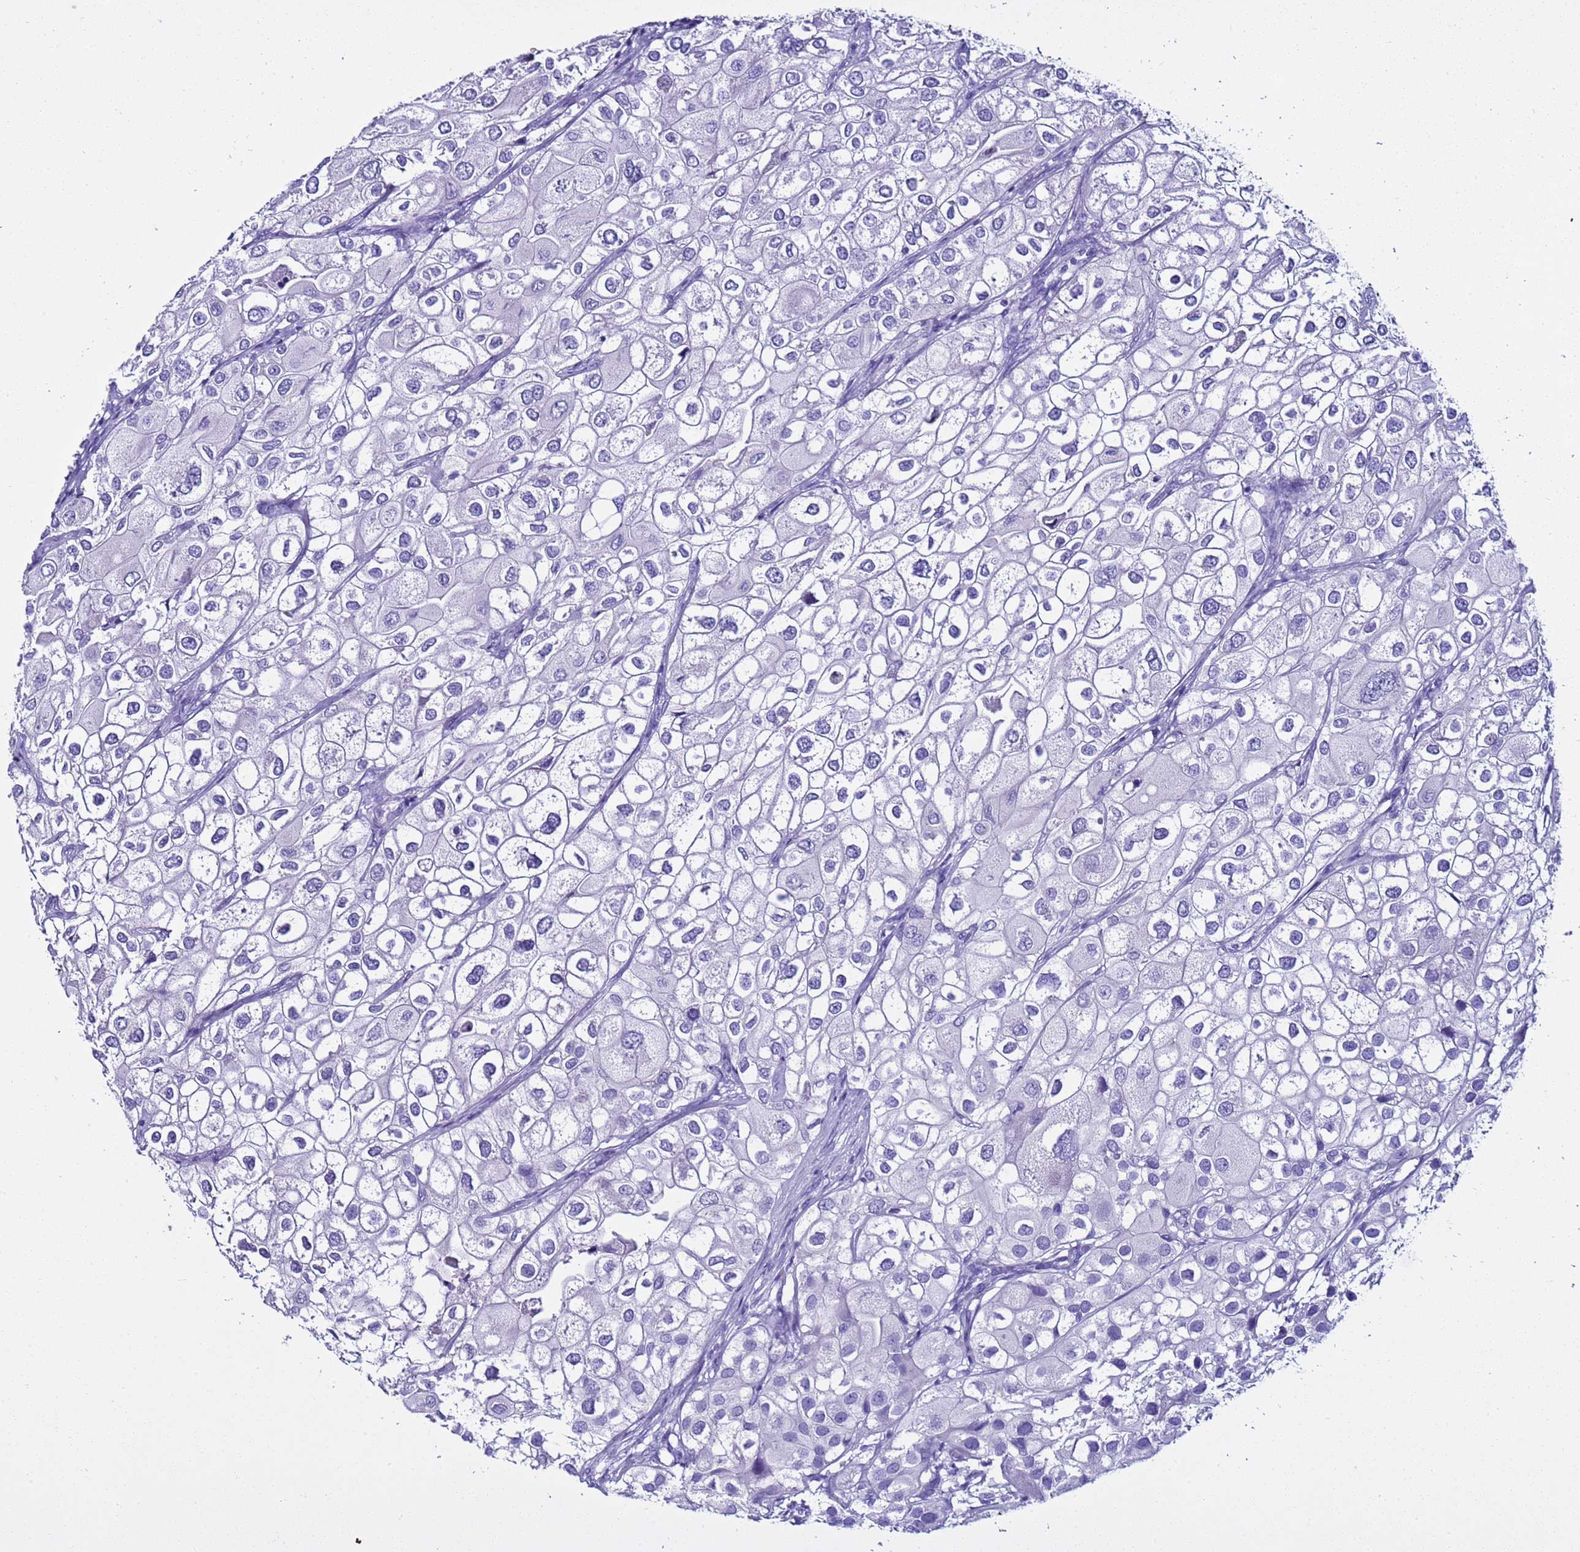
{"staining": {"intensity": "negative", "quantity": "none", "location": "none"}, "tissue": "urothelial cancer", "cell_type": "Tumor cells", "image_type": "cancer", "snomed": [{"axis": "morphology", "description": "Urothelial carcinoma, High grade"}, {"axis": "topography", "description": "Urinary bladder"}], "caption": "DAB immunohistochemical staining of urothelial cancer displays no significant expression in tumor cells.", "gene": "LCMT1", "patient": {"sex": "male", "age": 64}}